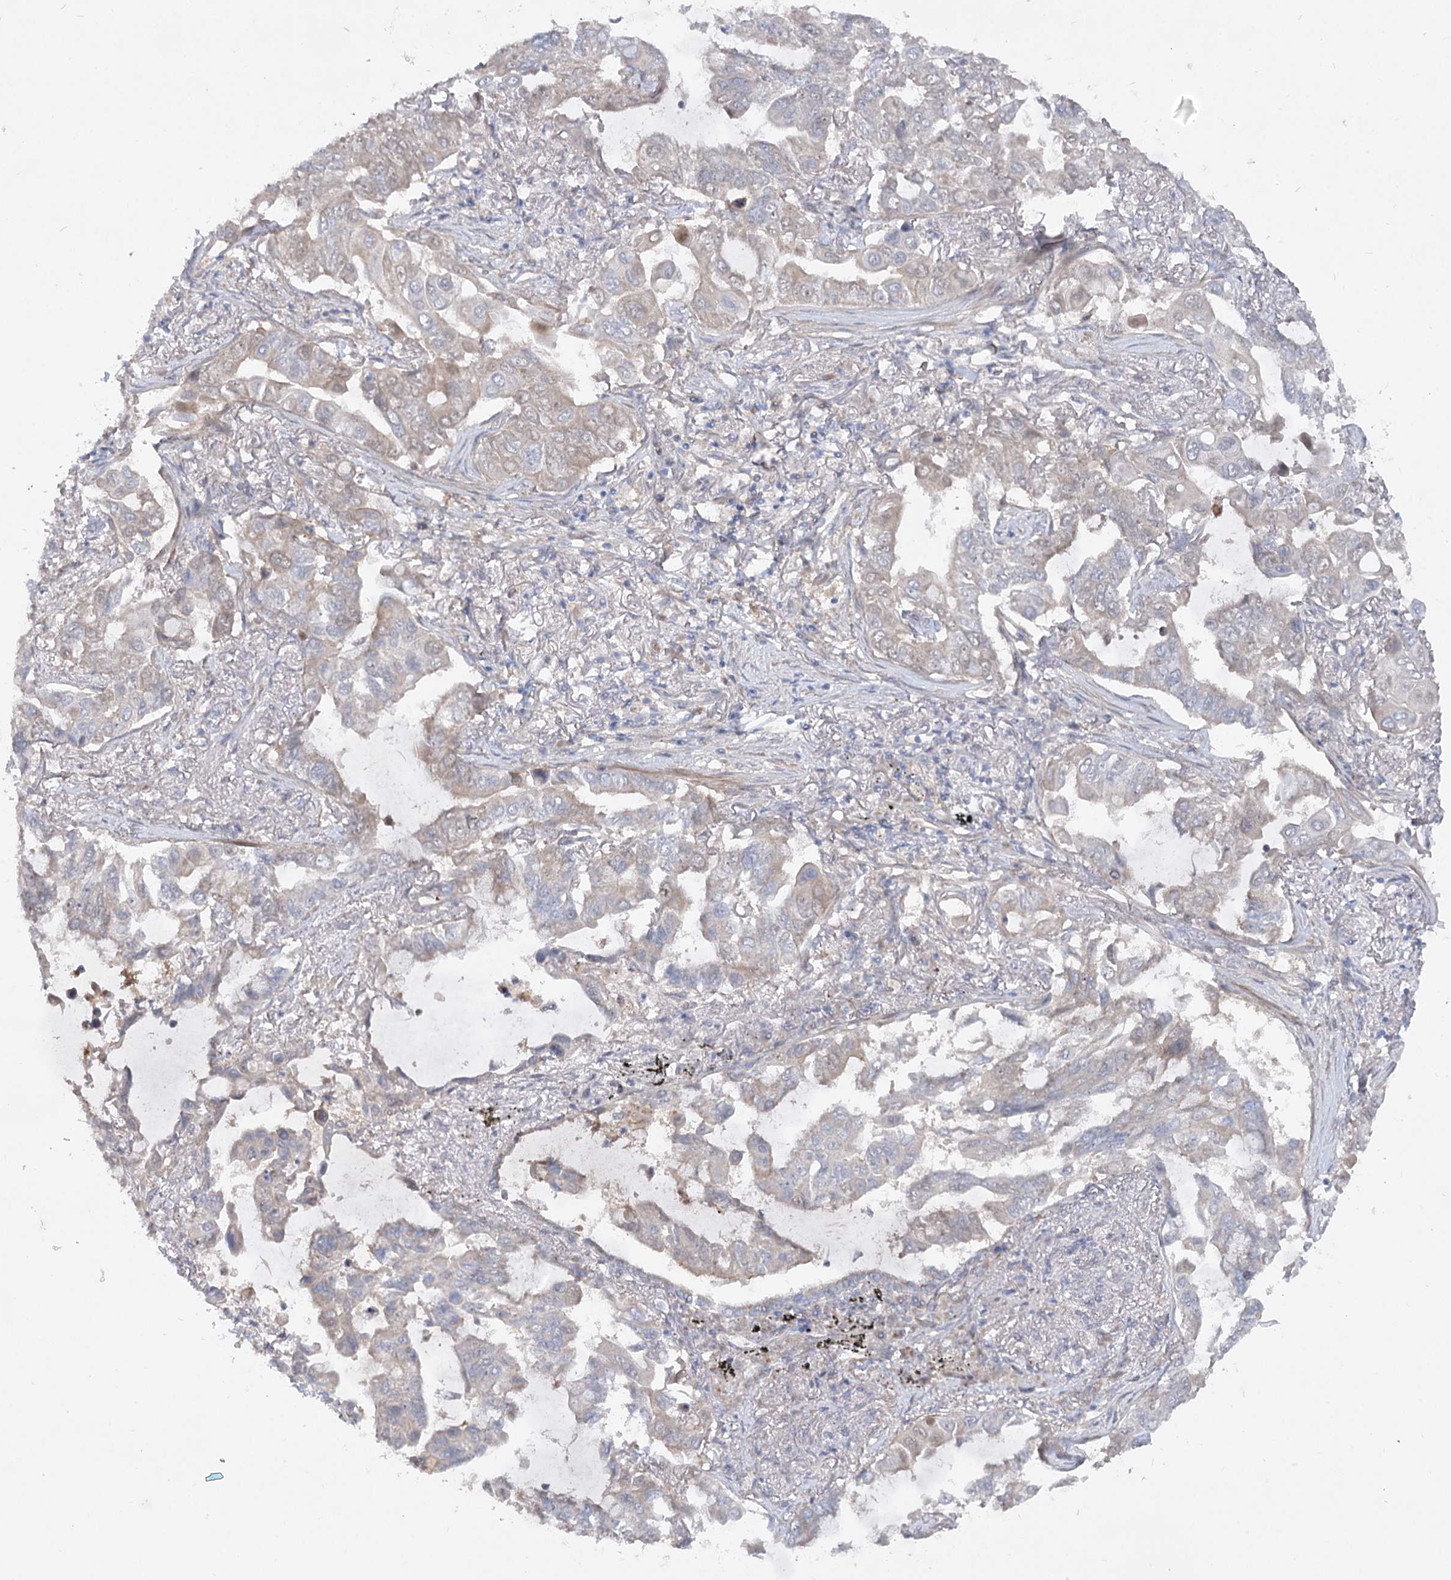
{"staining": {"intensity": "weak", "quantity": "<25%", "location": "cytoplasmic/membranous"}, "tissue": "lung cancer", "cell_type": "Tumor cells", "image_type": "cancer", "snomed": [{"axis": "morphology", "description": "Adenocarcinoma, NOS"}, {"axis": "topography", "description": "Lung"}], "caption": "This image is of lung cancer (adenocarcinoma) stained with immunohistochemistry to label a protein in brown with the nuclei are counter-stained blue. There is no staining in tumor cells. (Brightfield microscopy of DAB immunohistochemistry at high magnification).", "gene": "FGF19", "patient": {"sex": "male", "age": 64}}